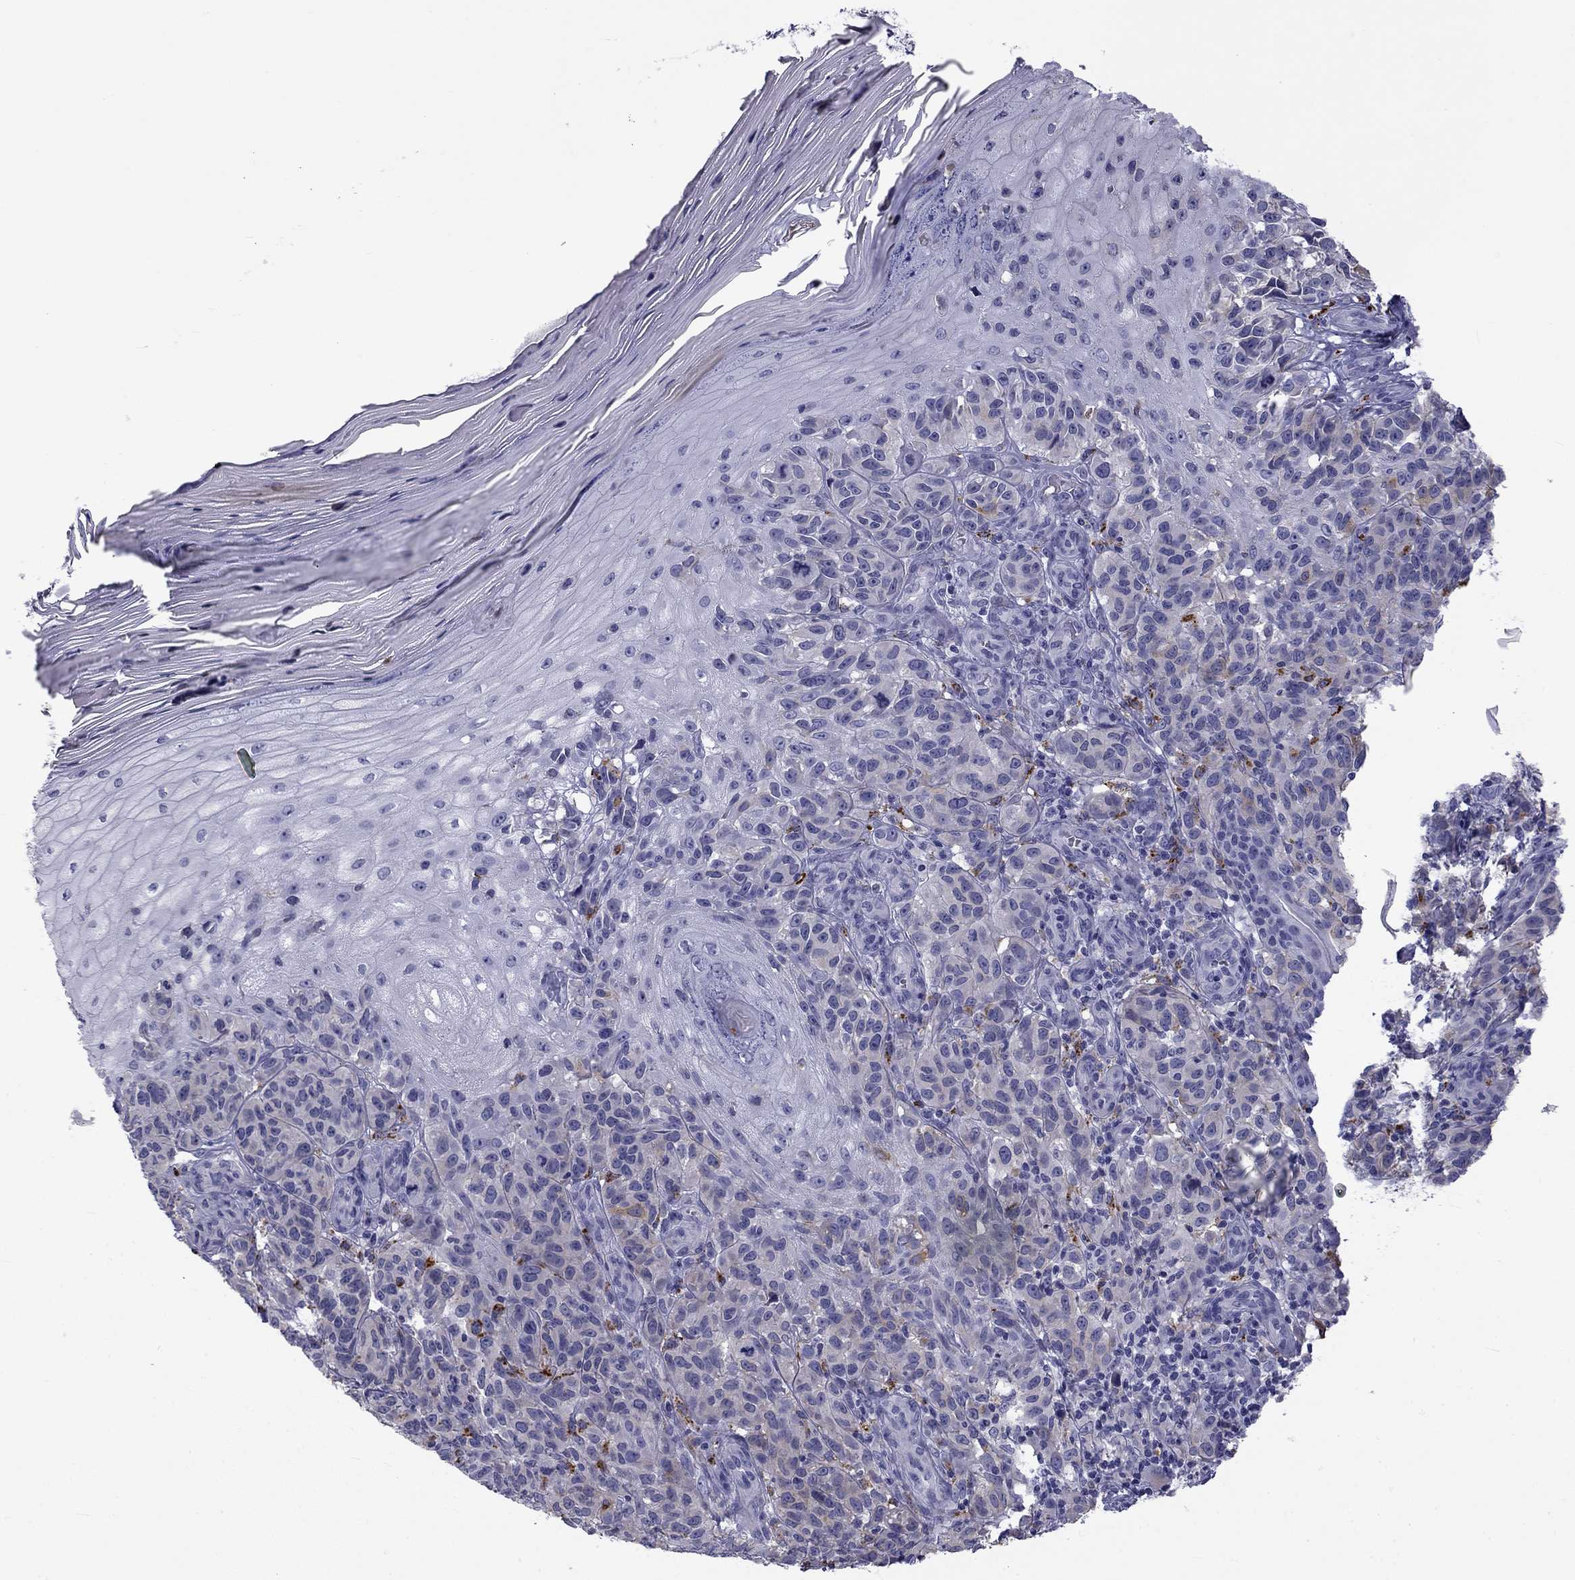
{"staining": {"intensity": "negative", "quantity": "none", "location": "none"}, "tissue": "melanoma", "cell_type": "Tumor cells", "image_type": "cancer", "snomed": [{"axis": "morphology", "description": "Malignant melanoma, NOS"}, {"axis": "topography", "description": "Skin"}], "caption": "Tumor cells are negative for protein expression in human malignant melanoma.", "gene": "CLPSL2", "patient": {"sex": "female", "age": 53}}